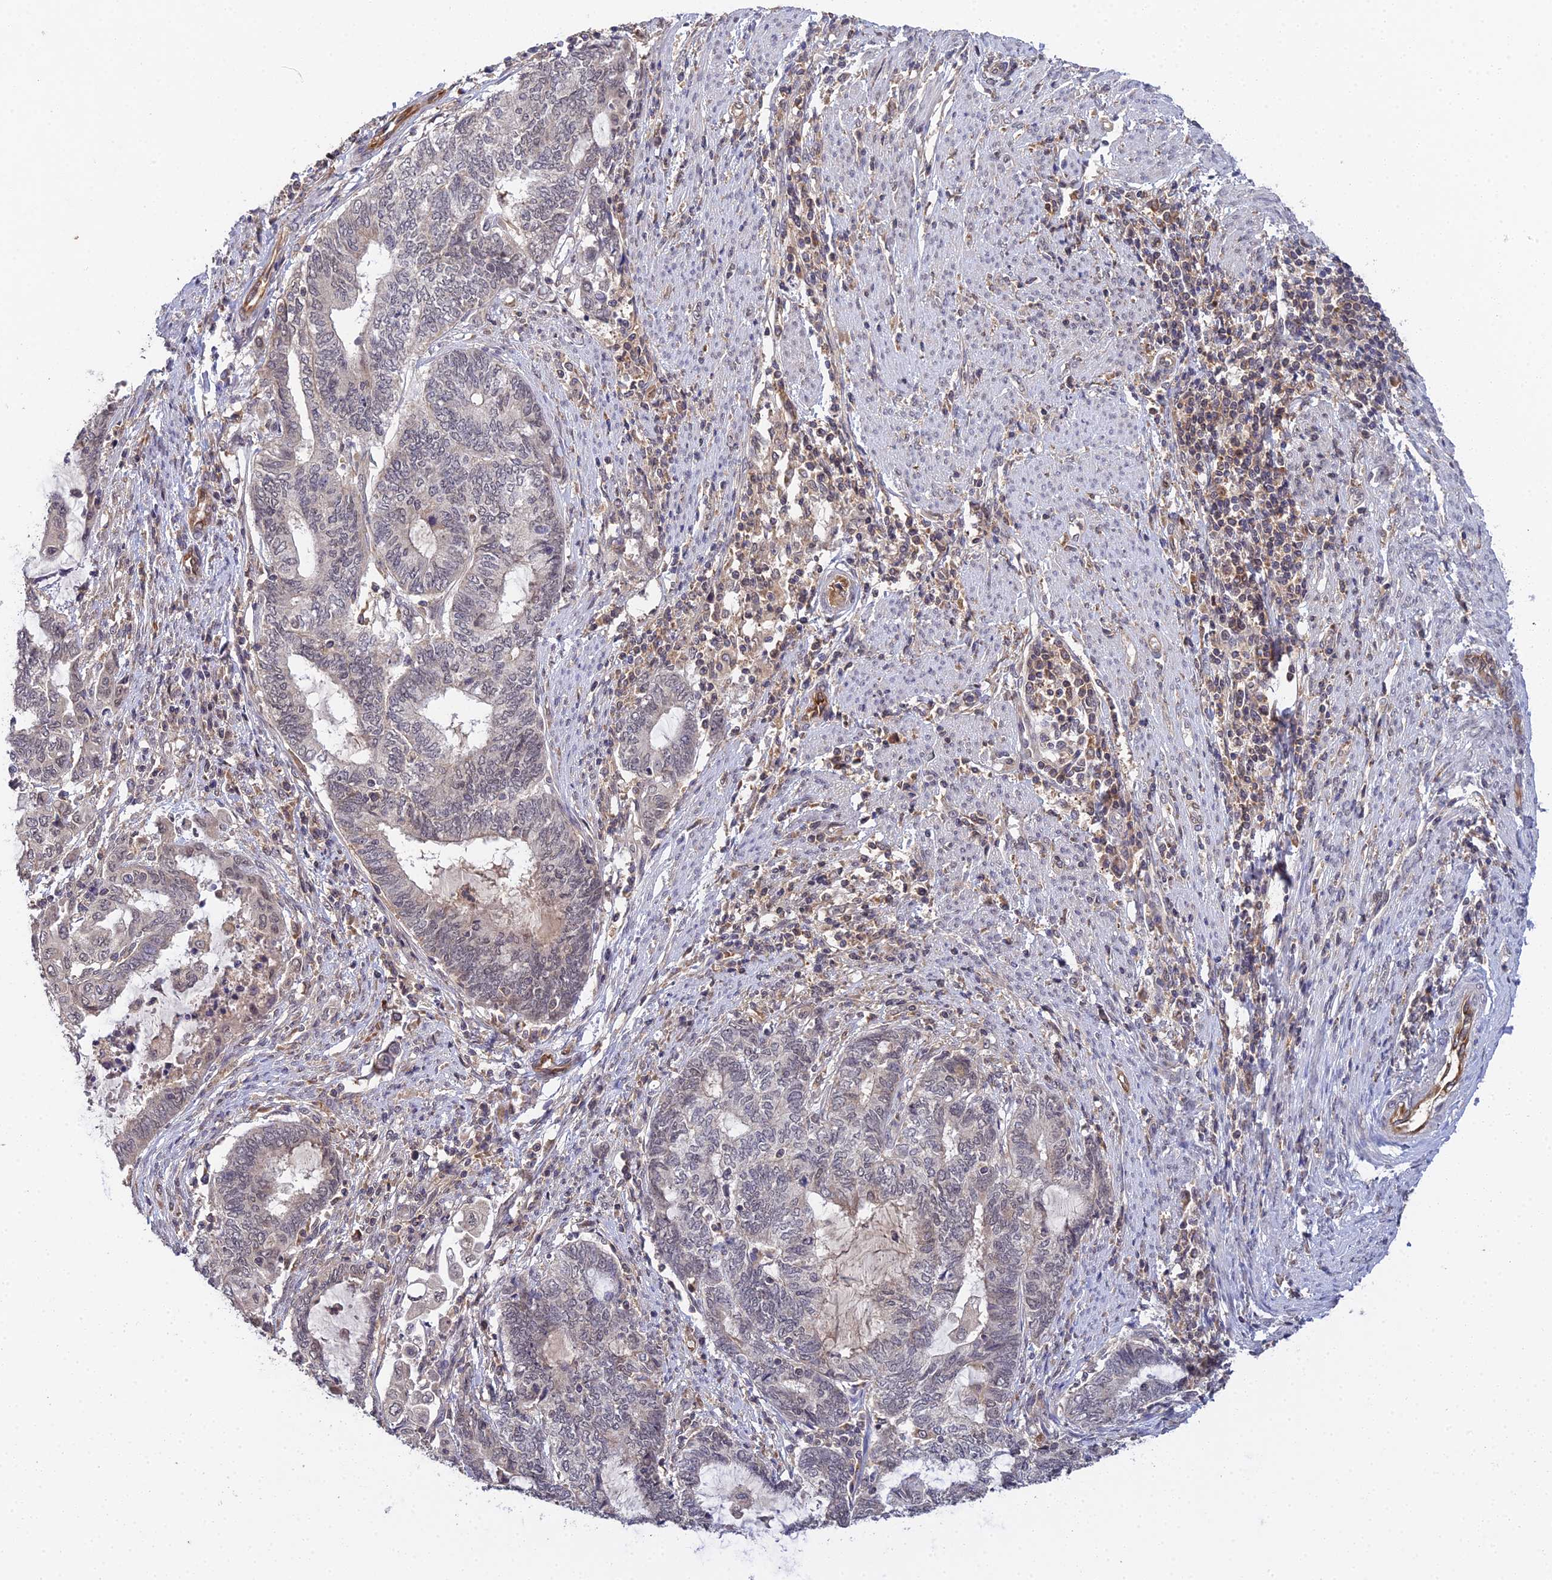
{"staining": {"intensity": "weak", "quantity": "<25%", "location": "nuclear"}, "tissue": "endometrial cancer", "cell_type": "Tumor cells", "image_type": "cancer", "snomed": [{"axis": "morphology", "description": "Adenocarcinoma, NOS"}, {"axis": "topography", "description": "Uterus"}, {"axis": "topography", "description": "Endometrium"}], "caption": "Adenocarcinoma (endometrial) was stained to show a protein in brown. There is no significant positivity in tumor cells.", "gene": "TPRX1", "patient": {"sex": "female", "age": 70}}